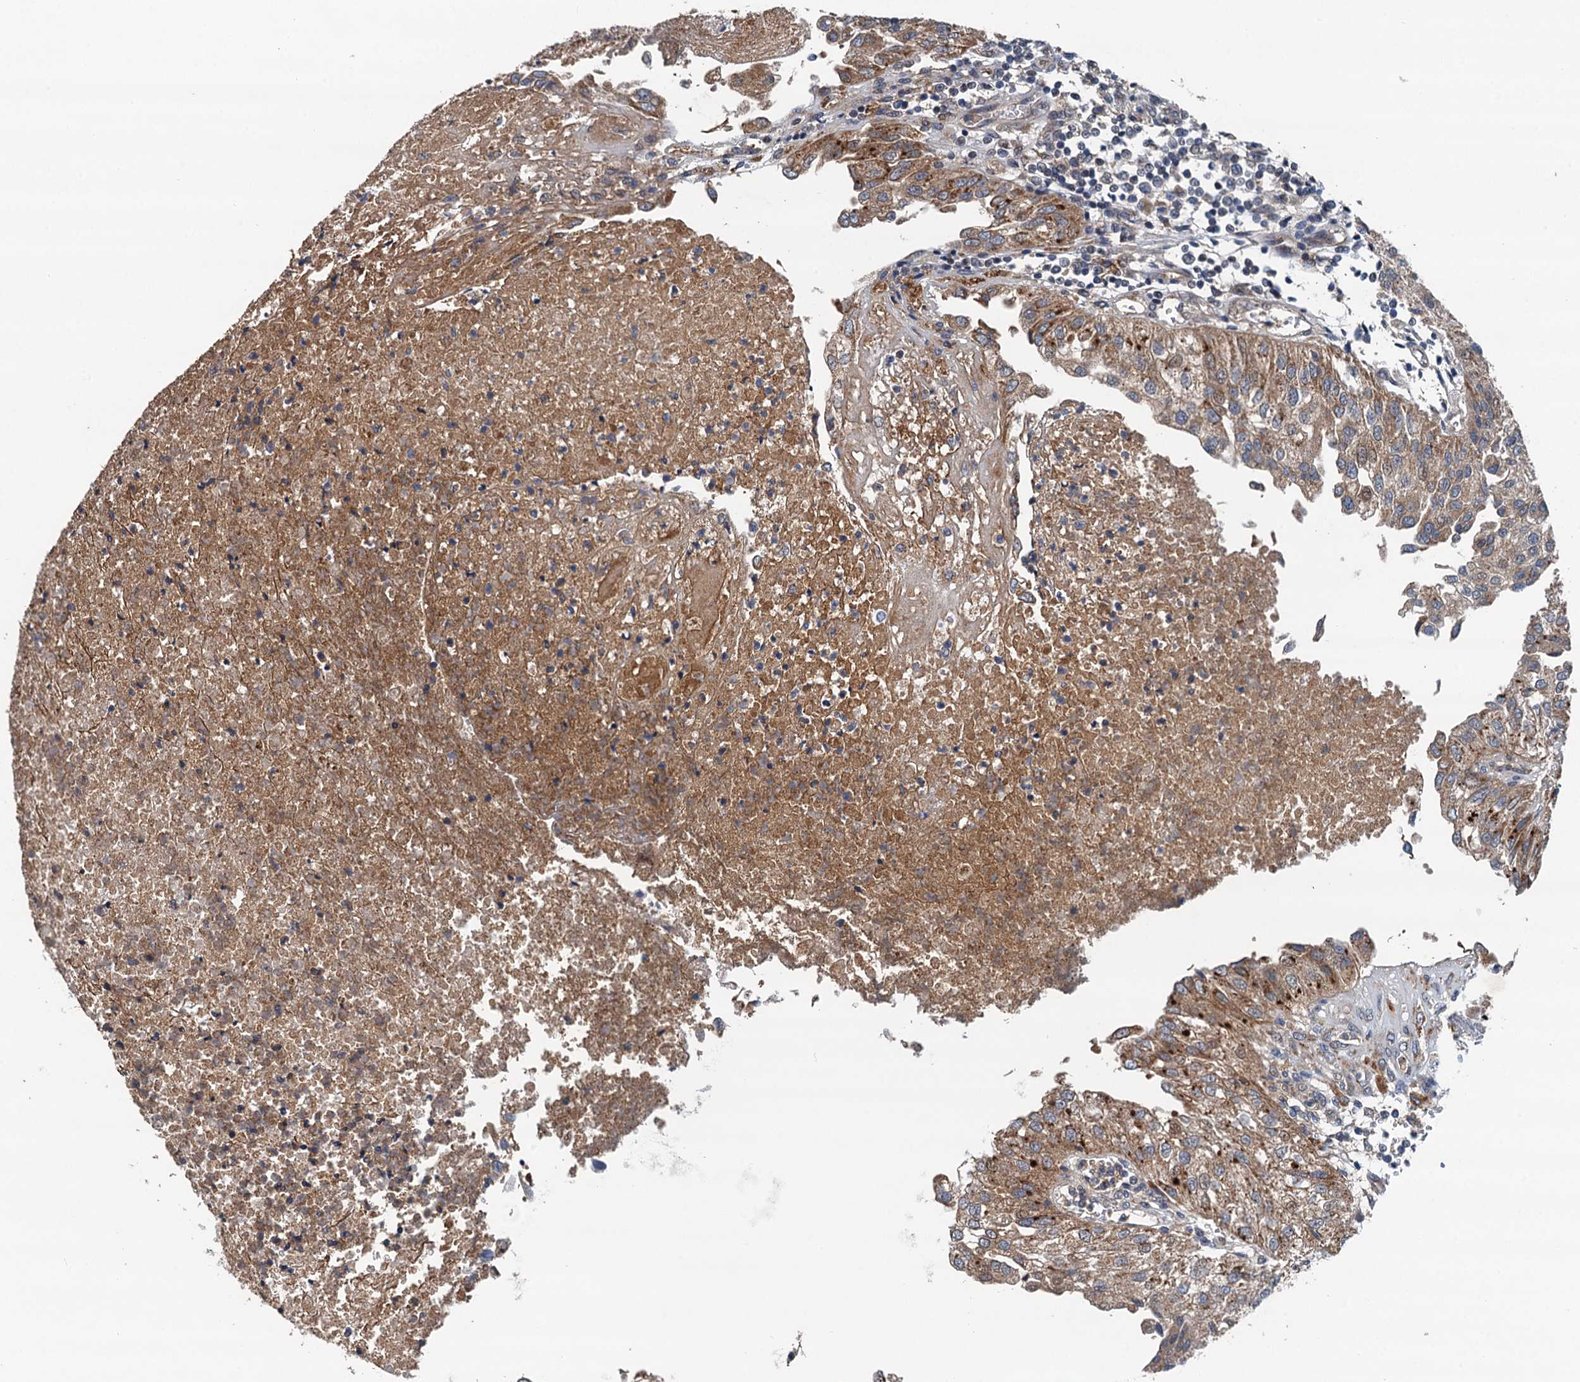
{"staining": {"intensity": "moderate", "quantity": "25%-75%", "location": "cytoplasmic/membranous"}, "tissue": "urothelial cancer", "cell_type": "Tumor cells", "image_type": "cancer", "snomed": [{"axis": "morphology", "description": "Urothelial carcinoma, Low grade"}, {"axis": "topography", "description": "Urinary bladder"}], "caption": "Immunohistochemical staining of low-grade urothelial carcinoma displays medium levels of moderate cytoplasmic/membranous staining in about 25%-75% of tumor cells.", "gene": "NLRP10", "patient": {"sex": "female", "age": 89}}